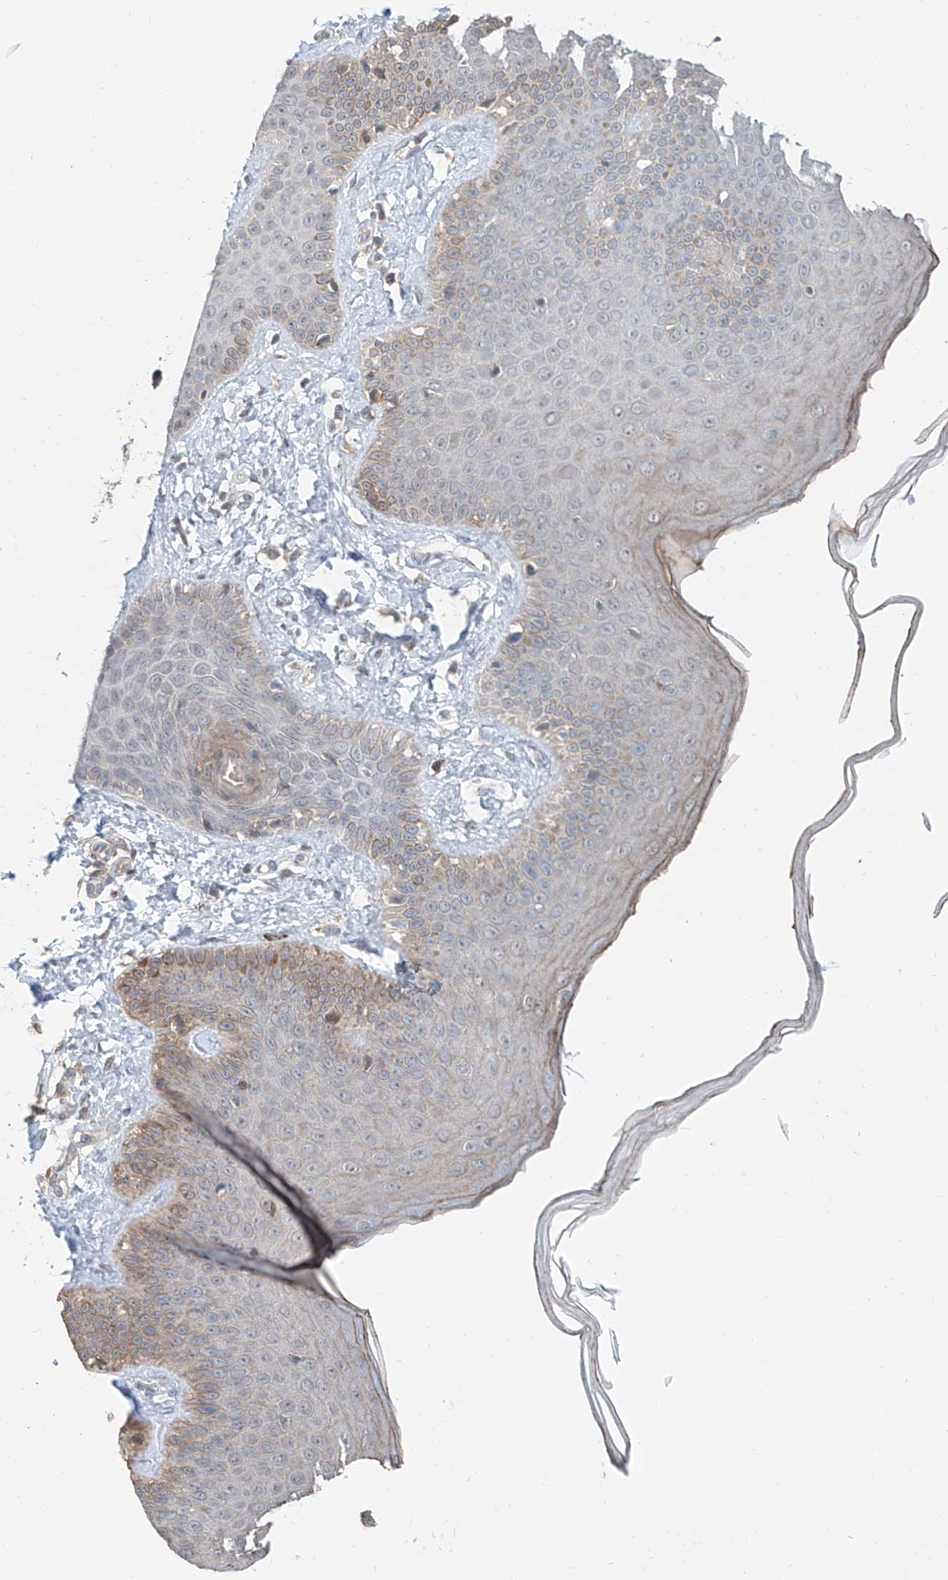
{"staining": {"intensity": "weak", "quantity": "25%-75%", "location": "cytoplasmic/membranous"}, "tissue": "skin", "cell_type": "Fibroblasts", "image_type": "normal", "snomed": [{"axis": "morphology", "description": "Normal tissue, NOS"}, {"axis": "topography", "description": "Skin"}], "caption": "Protein analysis of unremarkable skin reveals weak cytoplasmic/membranous positivity in approximately 25%-75% of fibroblasts. (DAB = brown stain, brightfield microscopy at high magnification).", "gene": "KCNK10", "patient": {"sex": "male", "age": 52}}